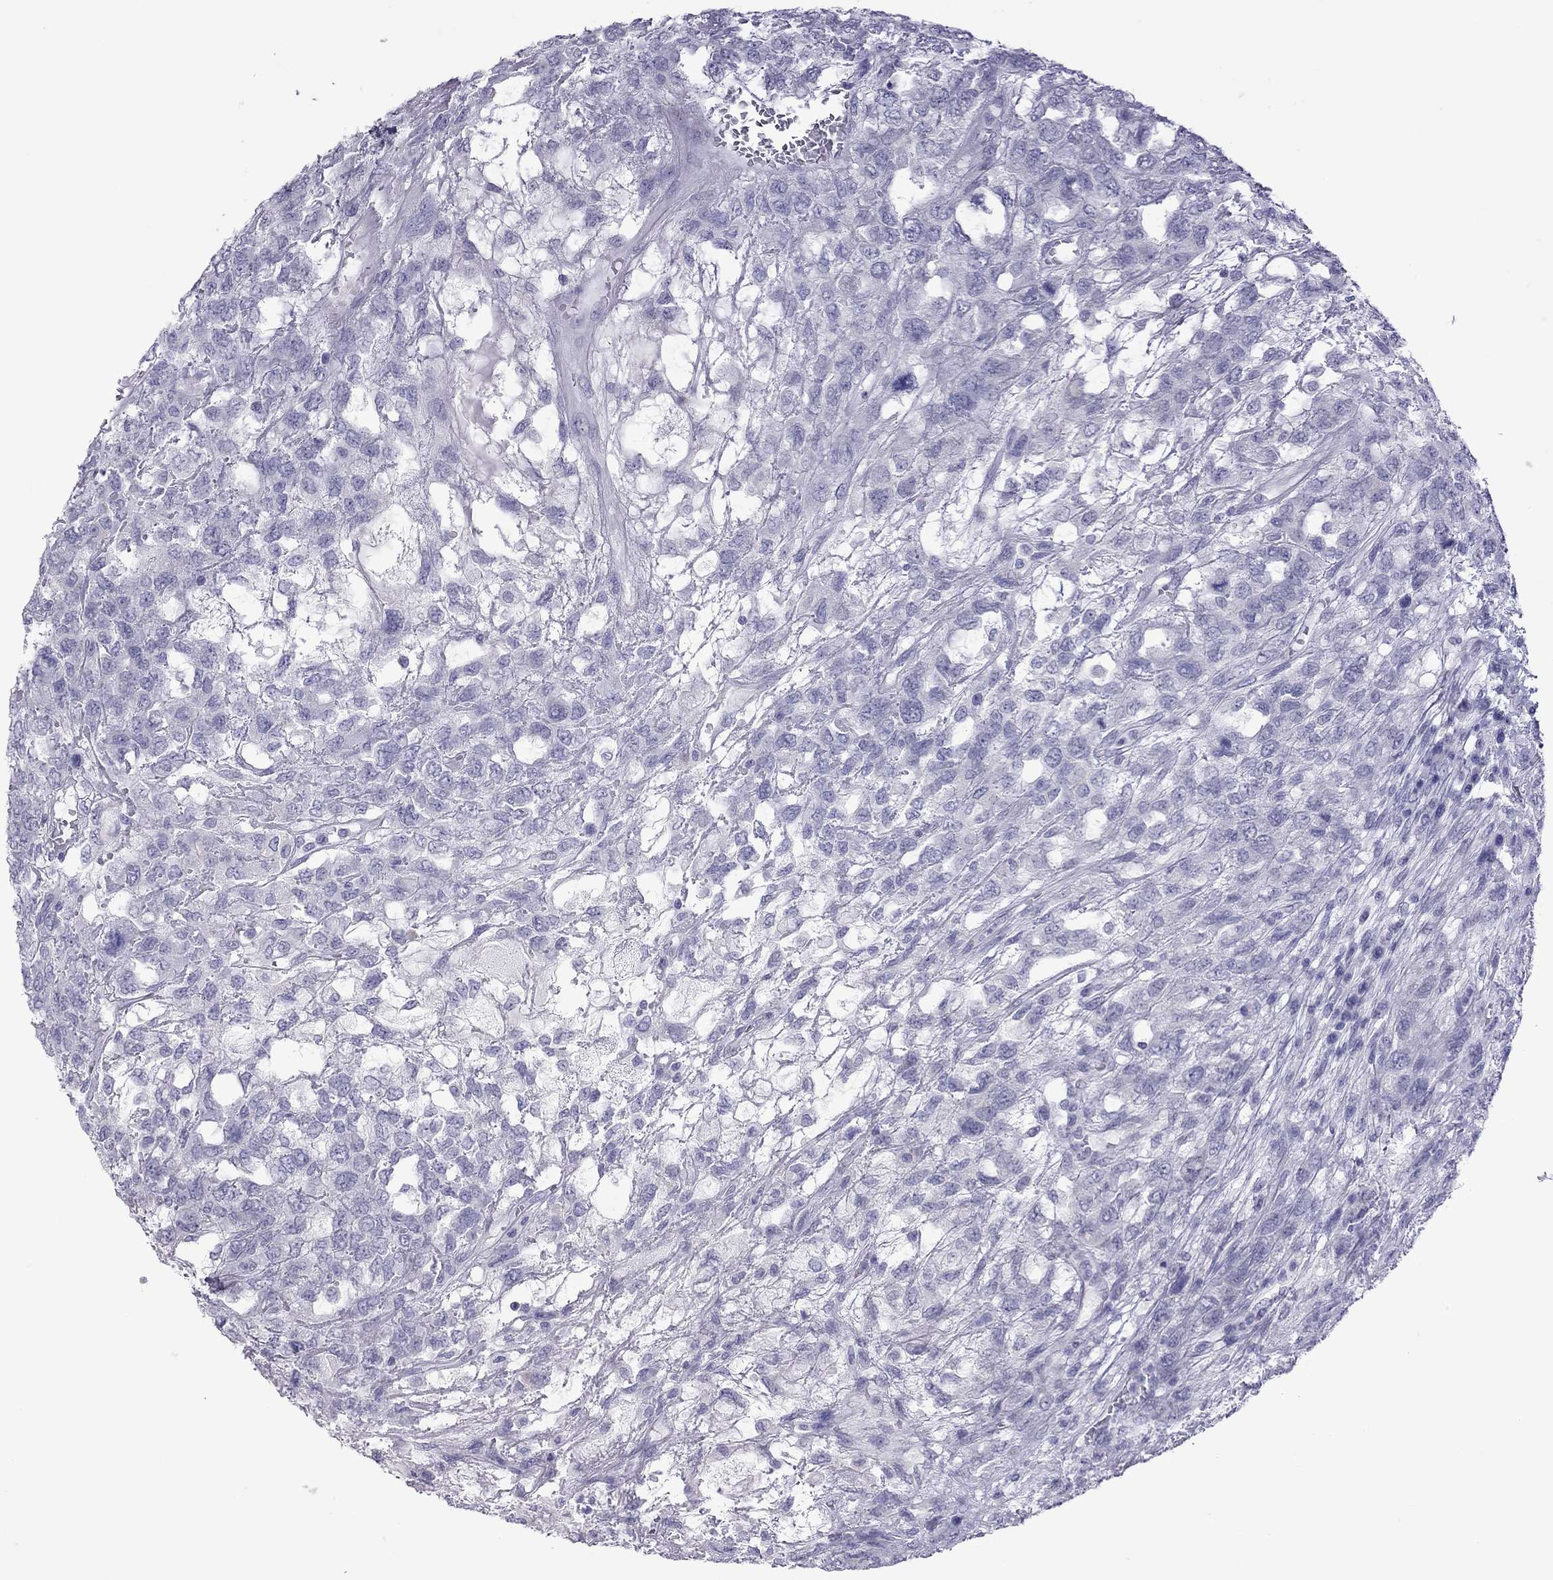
{"staining": {"intensity": "negative", "quantity": "none", "location": "none"}, "tissue": "testis cancer", "cell_type": "Tumor cells", "image_type": "cancer", "snomed": [{"axis": "morphology", "description": "Seminoma, NOS"}, {"axis": "topography", "description": "Testis"}], "caption": "Immunohistochemistry (IHC) image of human testis cancer stained for a protein (brown), which displays no expression in tumor cells. Brightfield microscopy of immunohistochemistry stained with DAB (brown) and hematoxylin (blue), captured at high magnification.", "gene": "TEX14", "patient": {"sex": "male", "age": 52}}